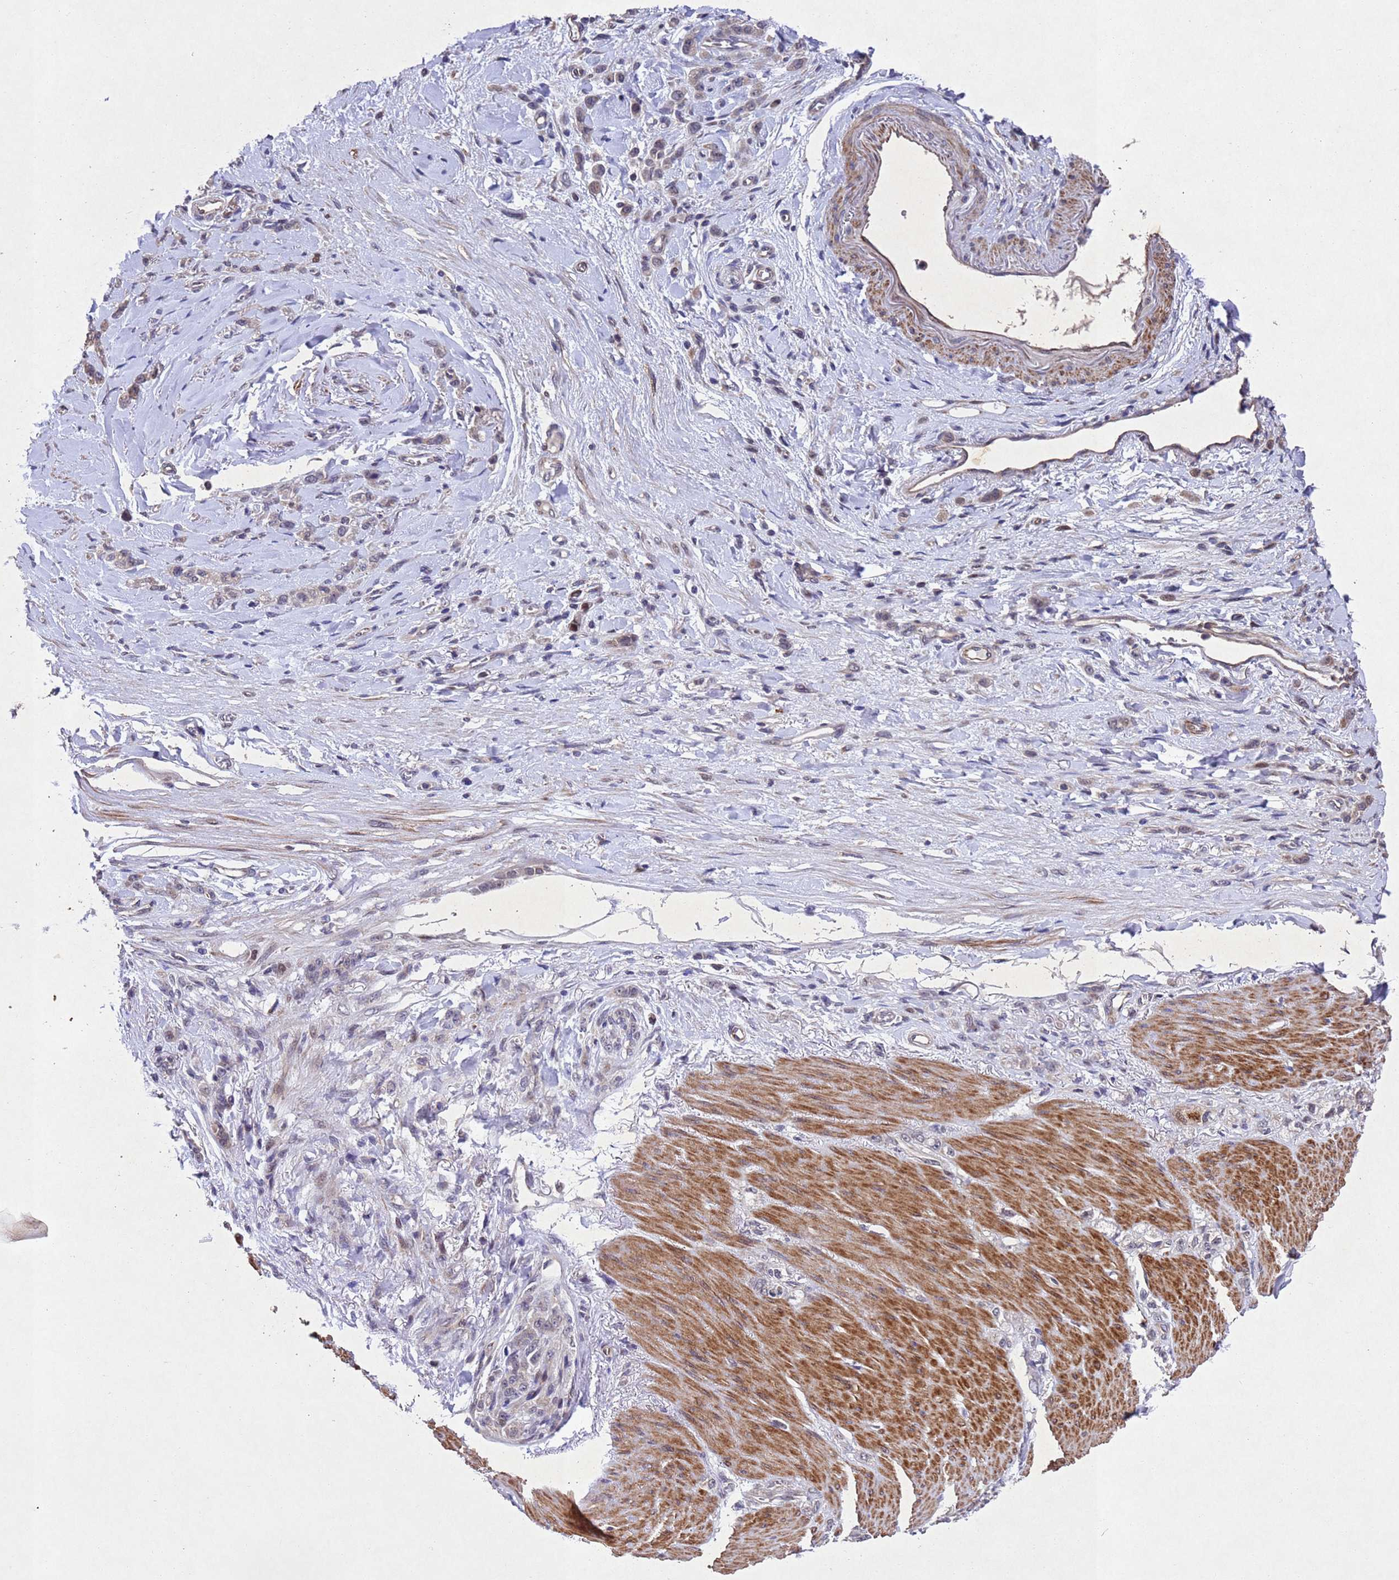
{"staining": {"intensity": "weak", "quantity": "<25%", "location": "cytoplasmic/membranous"}, "tissue": "stomach cancer", "cell_type": "Tumor cells", "image_type": "cancer", "snomed": [{"axis": "morphology", "description": "Normal tissue, NOS"}, {"axis": "morphology", "description": "Adenocarcinoma, NOS"}, {"axis": "topography", "description": "Stomach"}], "caption": "Stomach cancer (adenocarcinoma) stained for a protein using immunohistochemistry reveals no expression tumor cells.", "gene": "TBK1", "patient": {"sex": "male", "age": 82}}